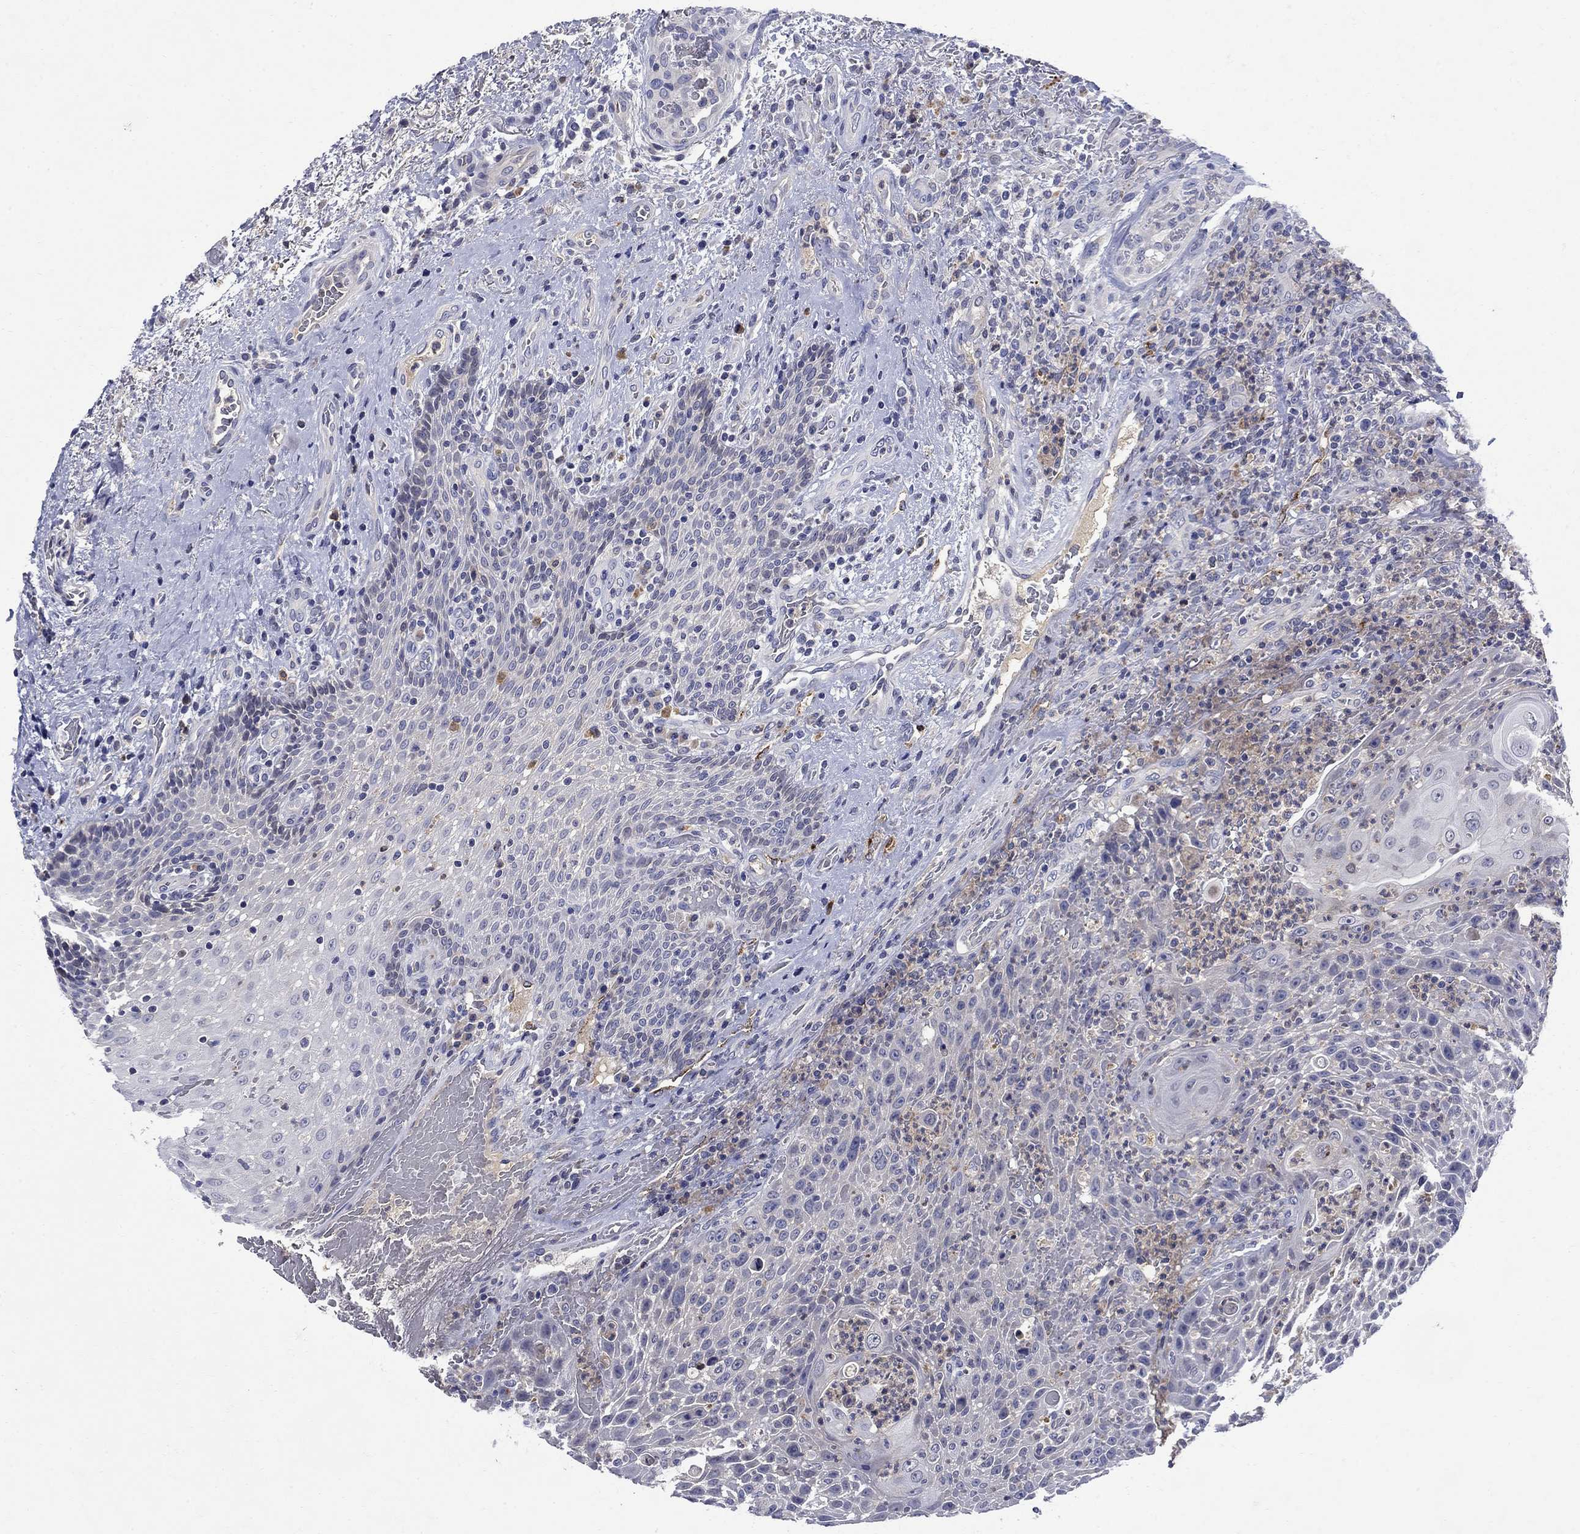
{"staining": {"intensity": "negative", "quantity": "none", "location": "none"}, "tissue": "head and neck cancer", "cell_type": "Tumor cells", "image_type": "cancer", "snomed": [{"axis": "morphology", "description": "Squamous cell carcinoma, NOS"}, {"axis": "topography", "description": "Head-Neck"}], "caption": "IHC photomicrograph of neoplastic tissue: human head and neck cancer stained with DAB (3,3'-diaminobenzidine) displays no significant protein expression in tumor cells.", "gene": "STAB2", "patient": {"sex": "male", "age": 69}}